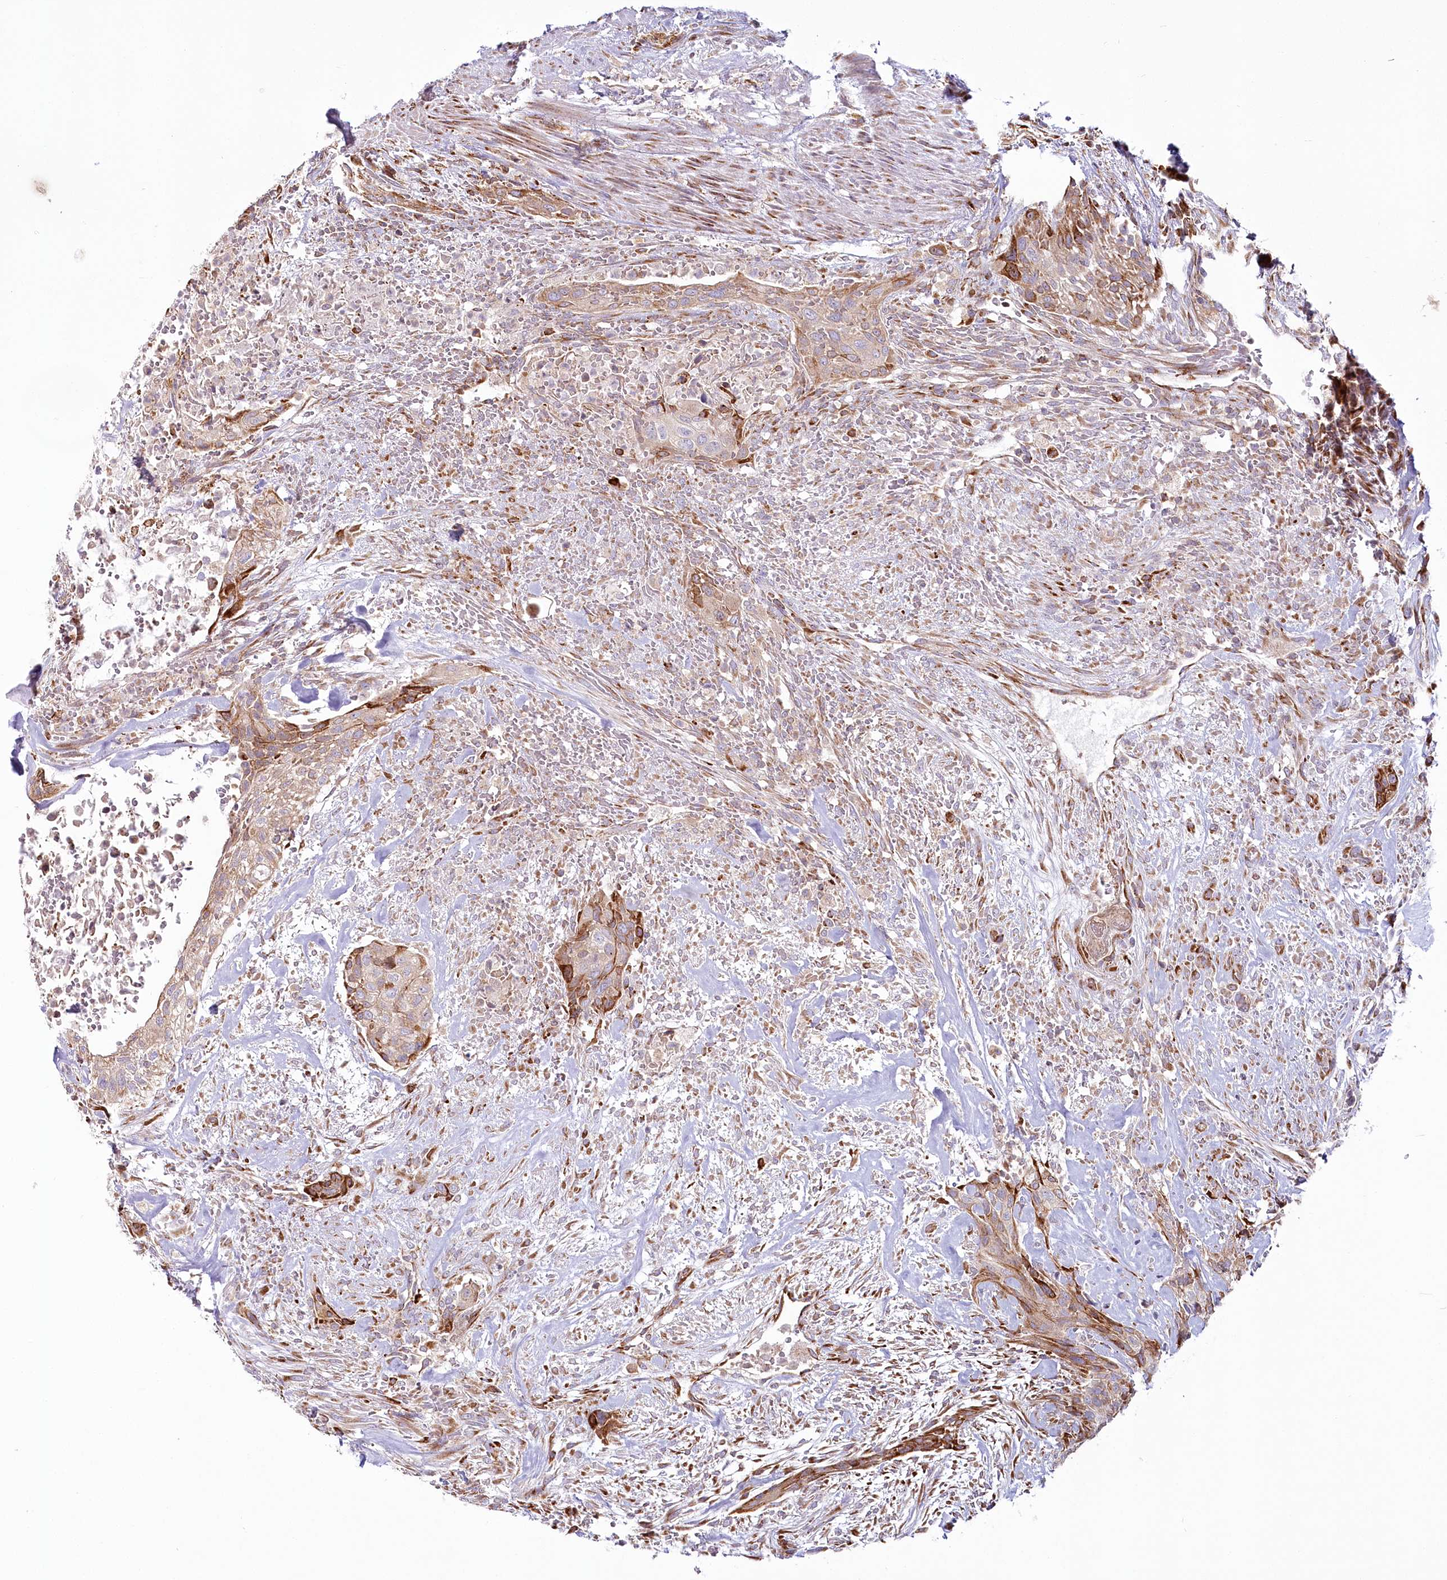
{"staining": {"intensity": "moderate", "quantity": "25%-75%", "location": "cytoplasmic/membranous"}, "tissue": "urothelial cancer", "cell_type": "Tumor cells", "image_type": "cancer", "snomed": [{"axis": "morphology", "description": "Urothelial carcinoma, High grade"}, {"axis": "topography", "description": "Urinary bladder"}], "caption": "Immunohistochemical staining of human urothelial cancer exhibits medium levels of moderate cytoplasmic/membranous protein positivity in about 25%-75% of tumor cells. The staining was performed using DAB (3,3'-diaminobenzidine), with brown indicating positive protein expression. Nuclei are stained blue with hematoxylin.", "gene": "POGLUT1", "patient": {"sex": "male", "age": 35}}